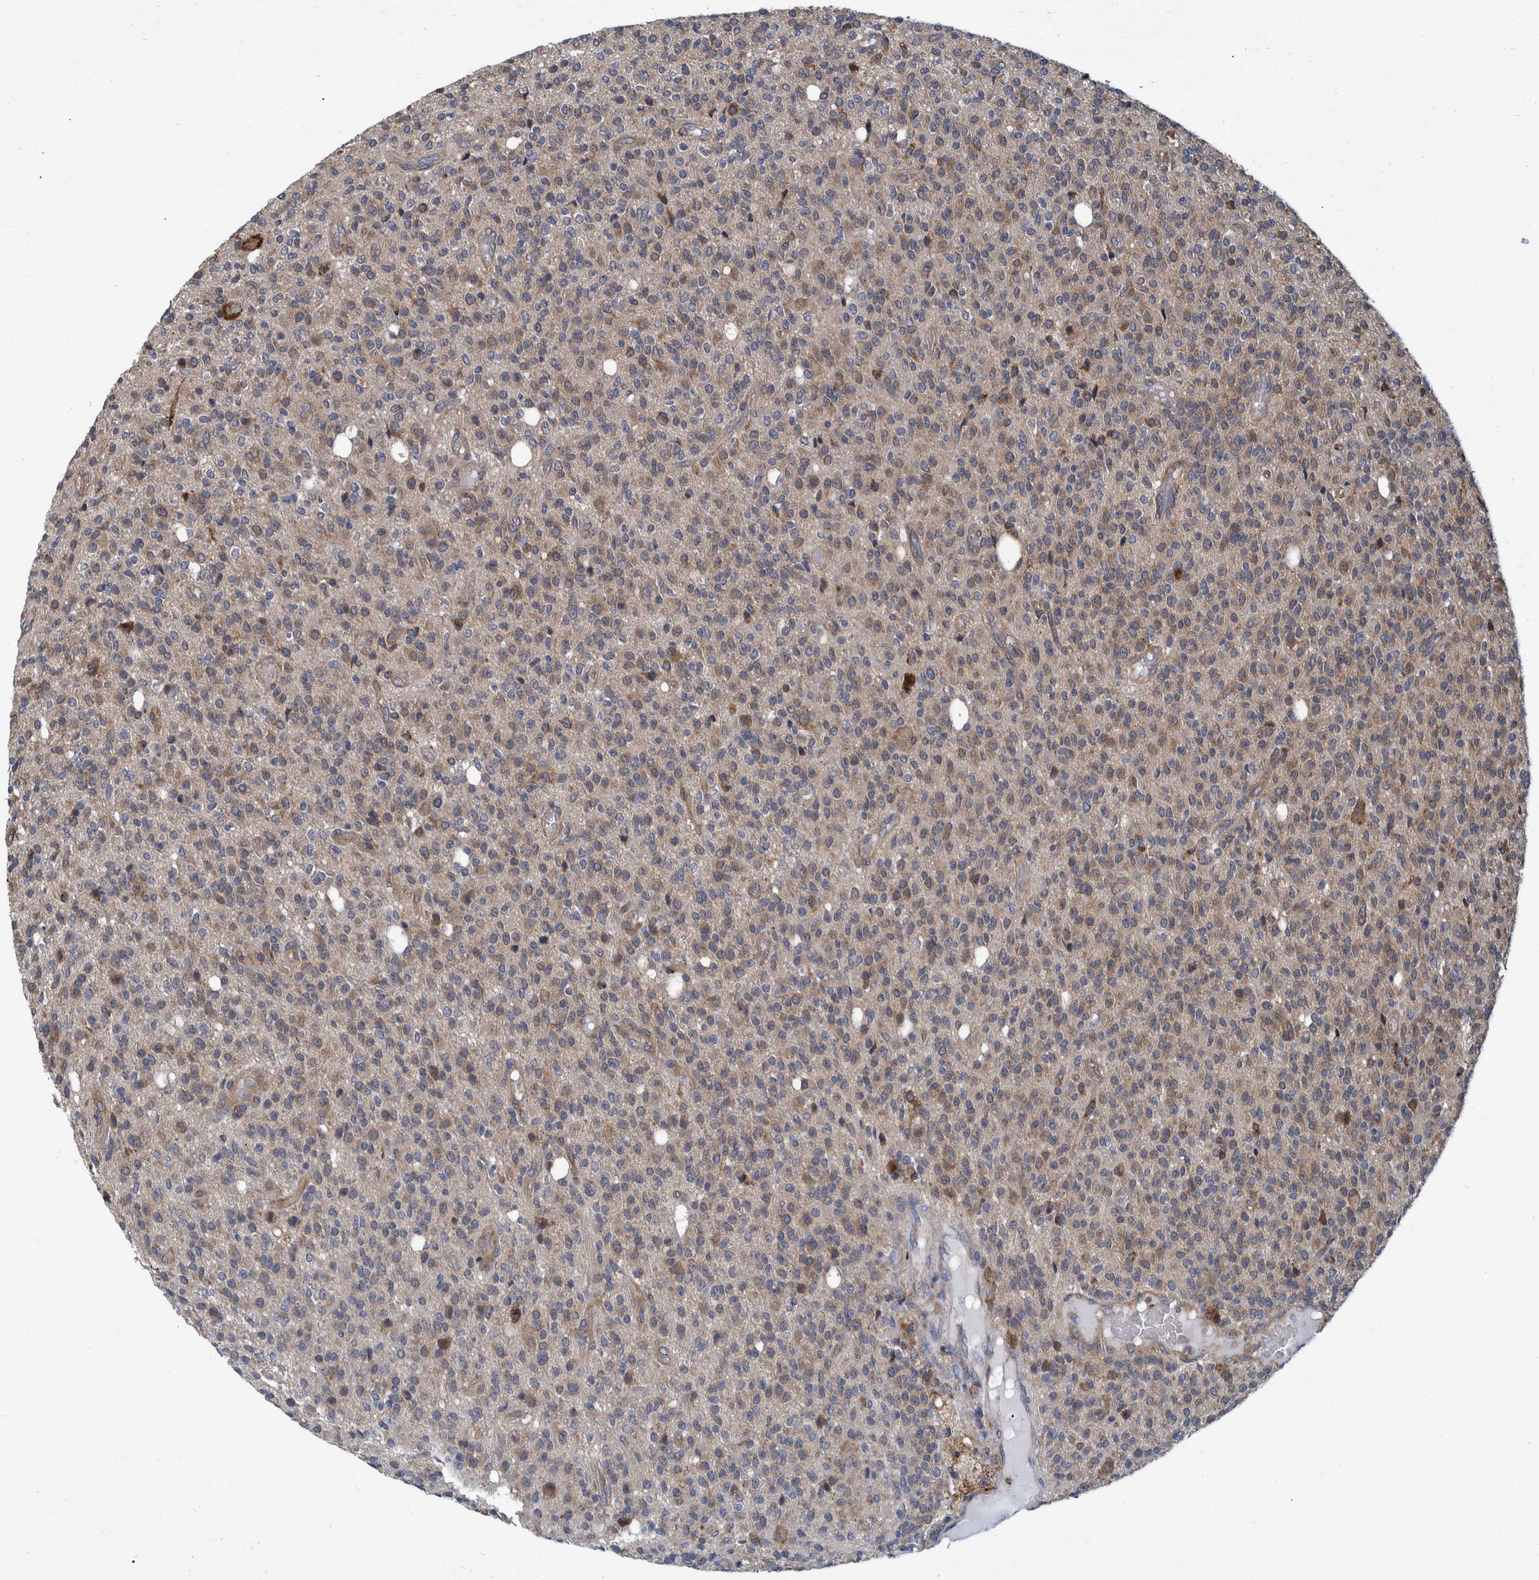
{"staining": {"intensity": "weak", "quantity": "25%-75%", "location": "cytoplasmic/membranous"}, "tissue": "glioma", "cell_type": "Tumor cells", "image_type": "cancer", "snomed": [{"axis": "morphology", "description": "Glioma, malignant, High grade"}, {"axis": "topography", "description": "Brain"}], "caption": "Immunohistochemical staining of human glioma exhibits weak cytoplasmic/membranous protein expression in about 25%-75% of tumor cells.", "gene": "SPAG5", "patient": {"sex": "male", "age": 34}}